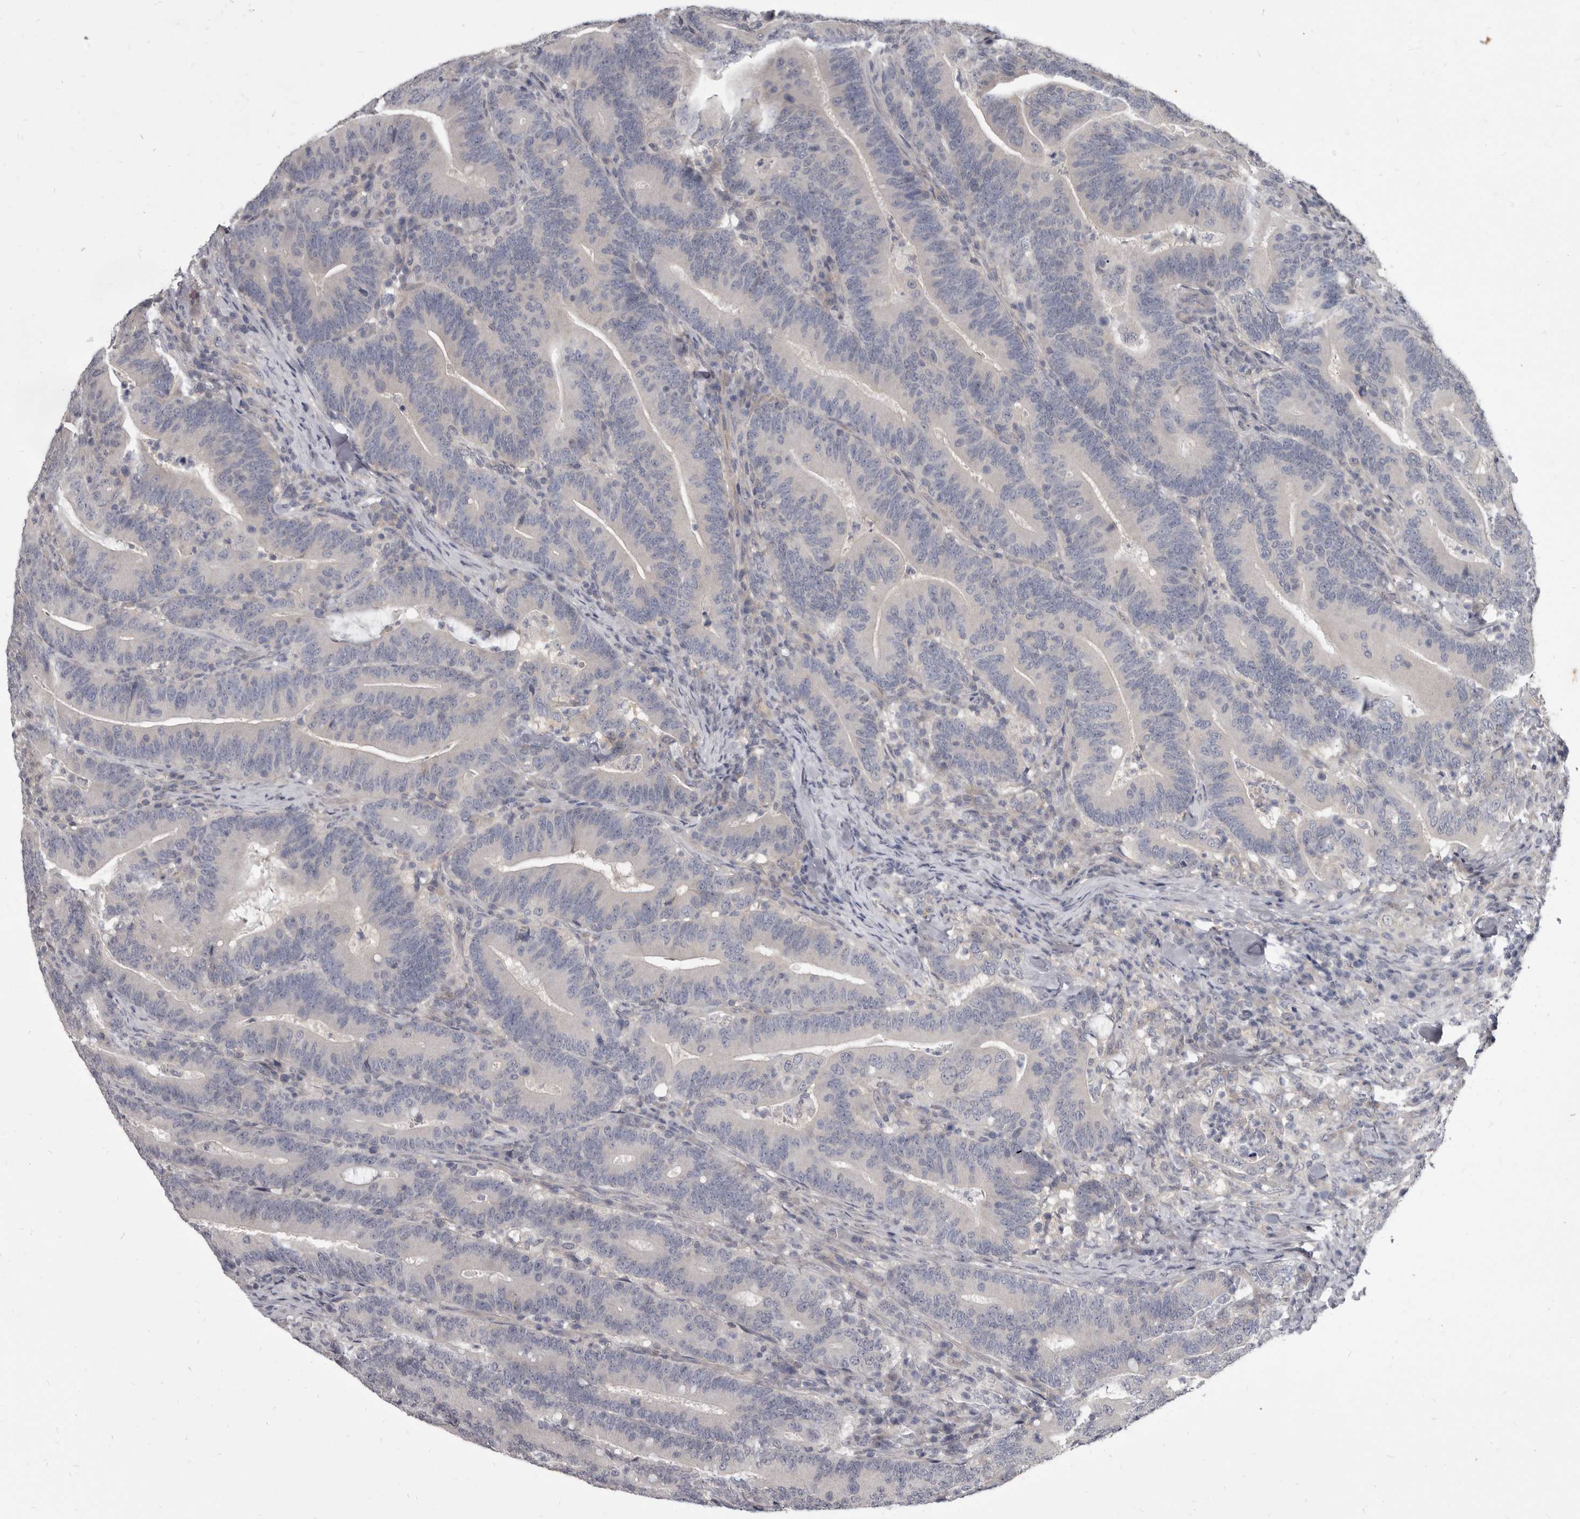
{"staining": {"intensity": "weak", "quantity": "<25%", "location": "cytoplasmic/membranous"}, "tissue": "colorectal cancer", "cell_type": "Tumor cells", "image_type": "cancer", "snomed": [{"axis": "morphology", "description": "Adenocarcinoma, NOS"}, {"axis": "topography", "description": "Colon"}], "caption": "Immunohistochemistry (IHC) micrograph of neoplastic tissue: adenocarcinoma (colorectal) stained with DAB demonstrates no significant protein positivity in tumor cells.", "gene": "GSK3B", "patient": {"sex": "female", "age": 66}}